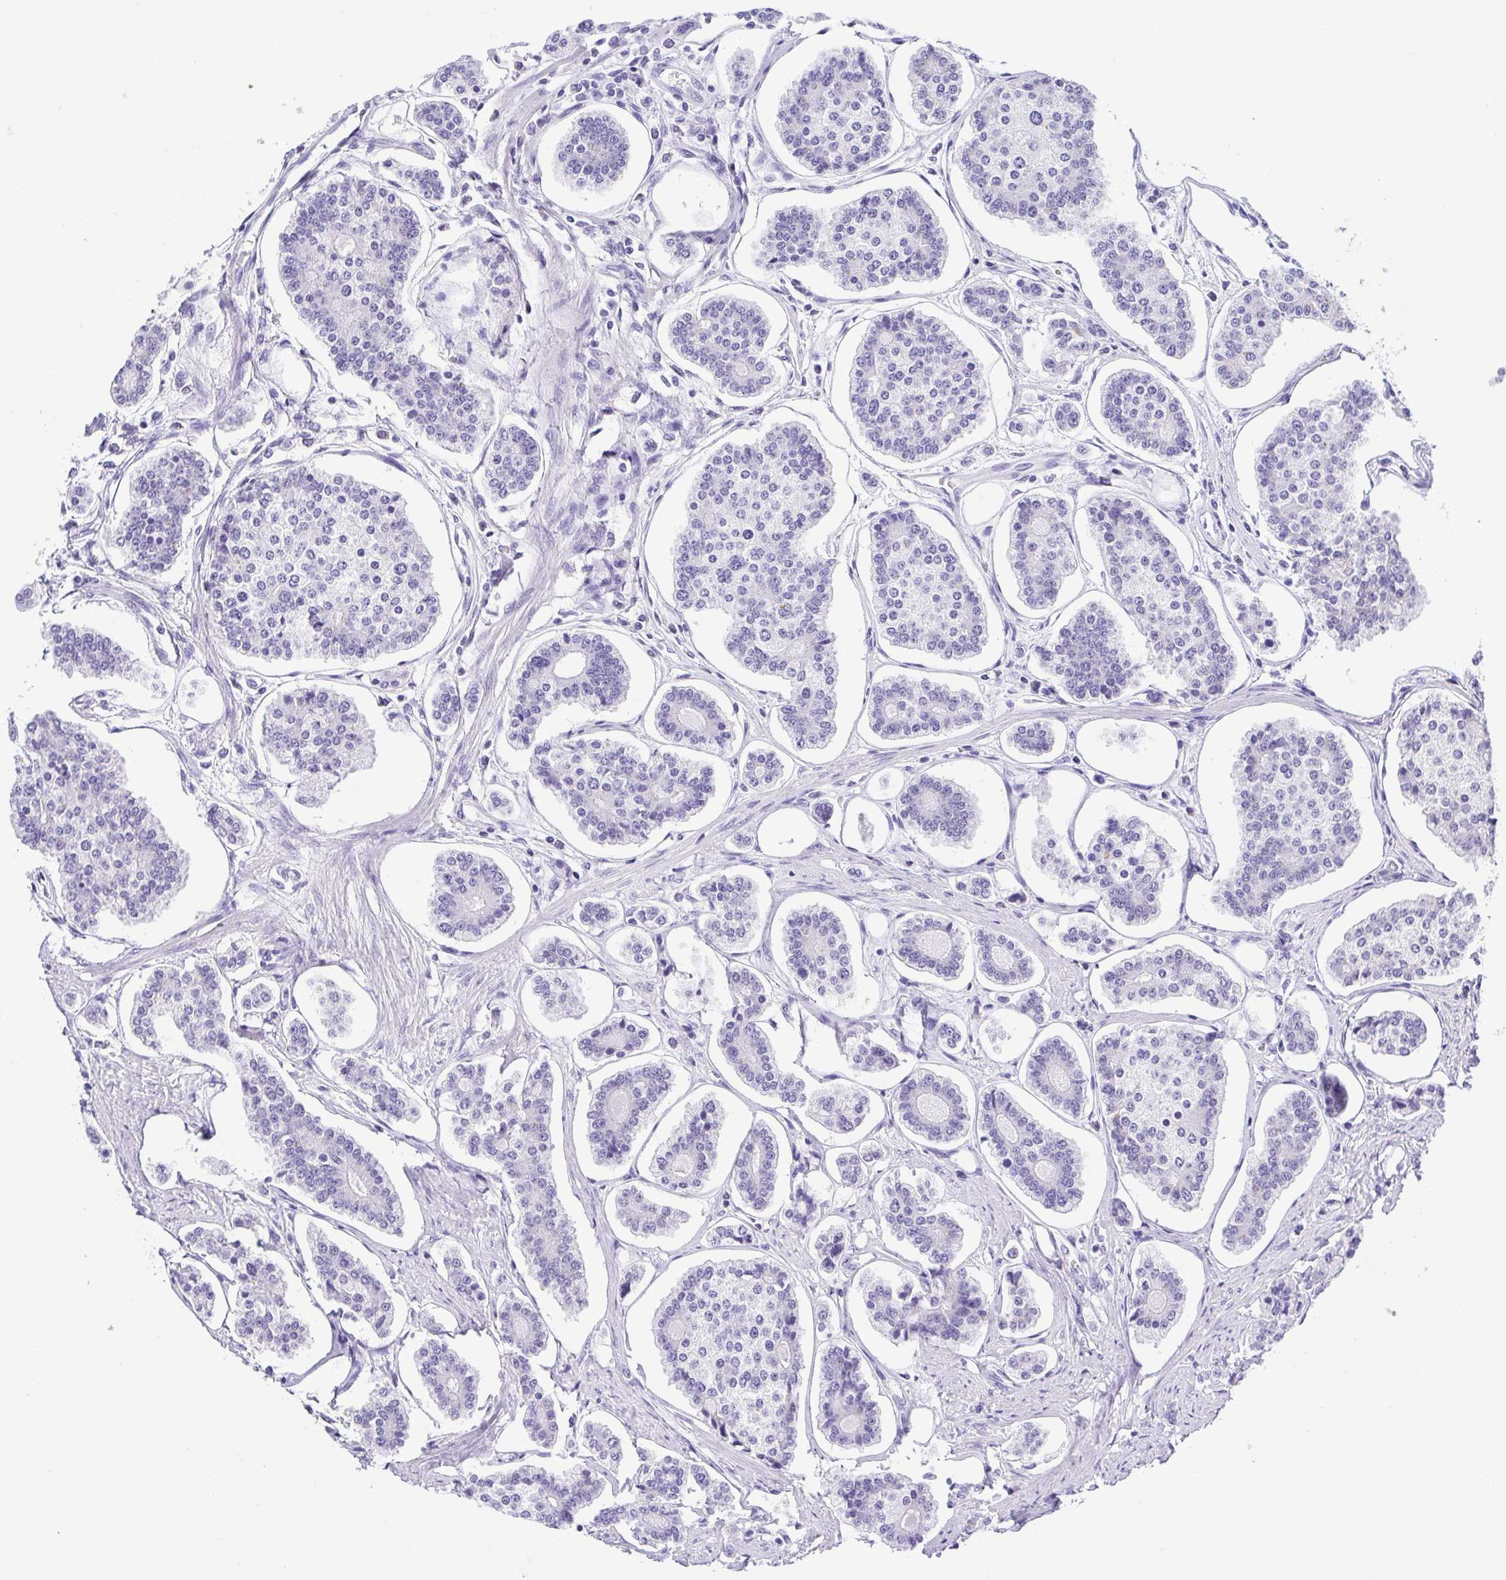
{"staining": {"intensity": "negative", "quantity": "none", "location": "none"}, "tissue": "carcinoid", "cell_type": "Tumor cells", "image_type": "cancer", "snomed": [{"axis": "morphology", "description": "Carcinoid, malignant, NOS"}, {"axis": "topography", "description": "Small intestine"}], "caption": "Malignant carcinoid was stained to show a protein in brown. There is no significant expression in tumor cells.", "gene": "CDSN", "patient": {"sex": "female", "age": 65}}